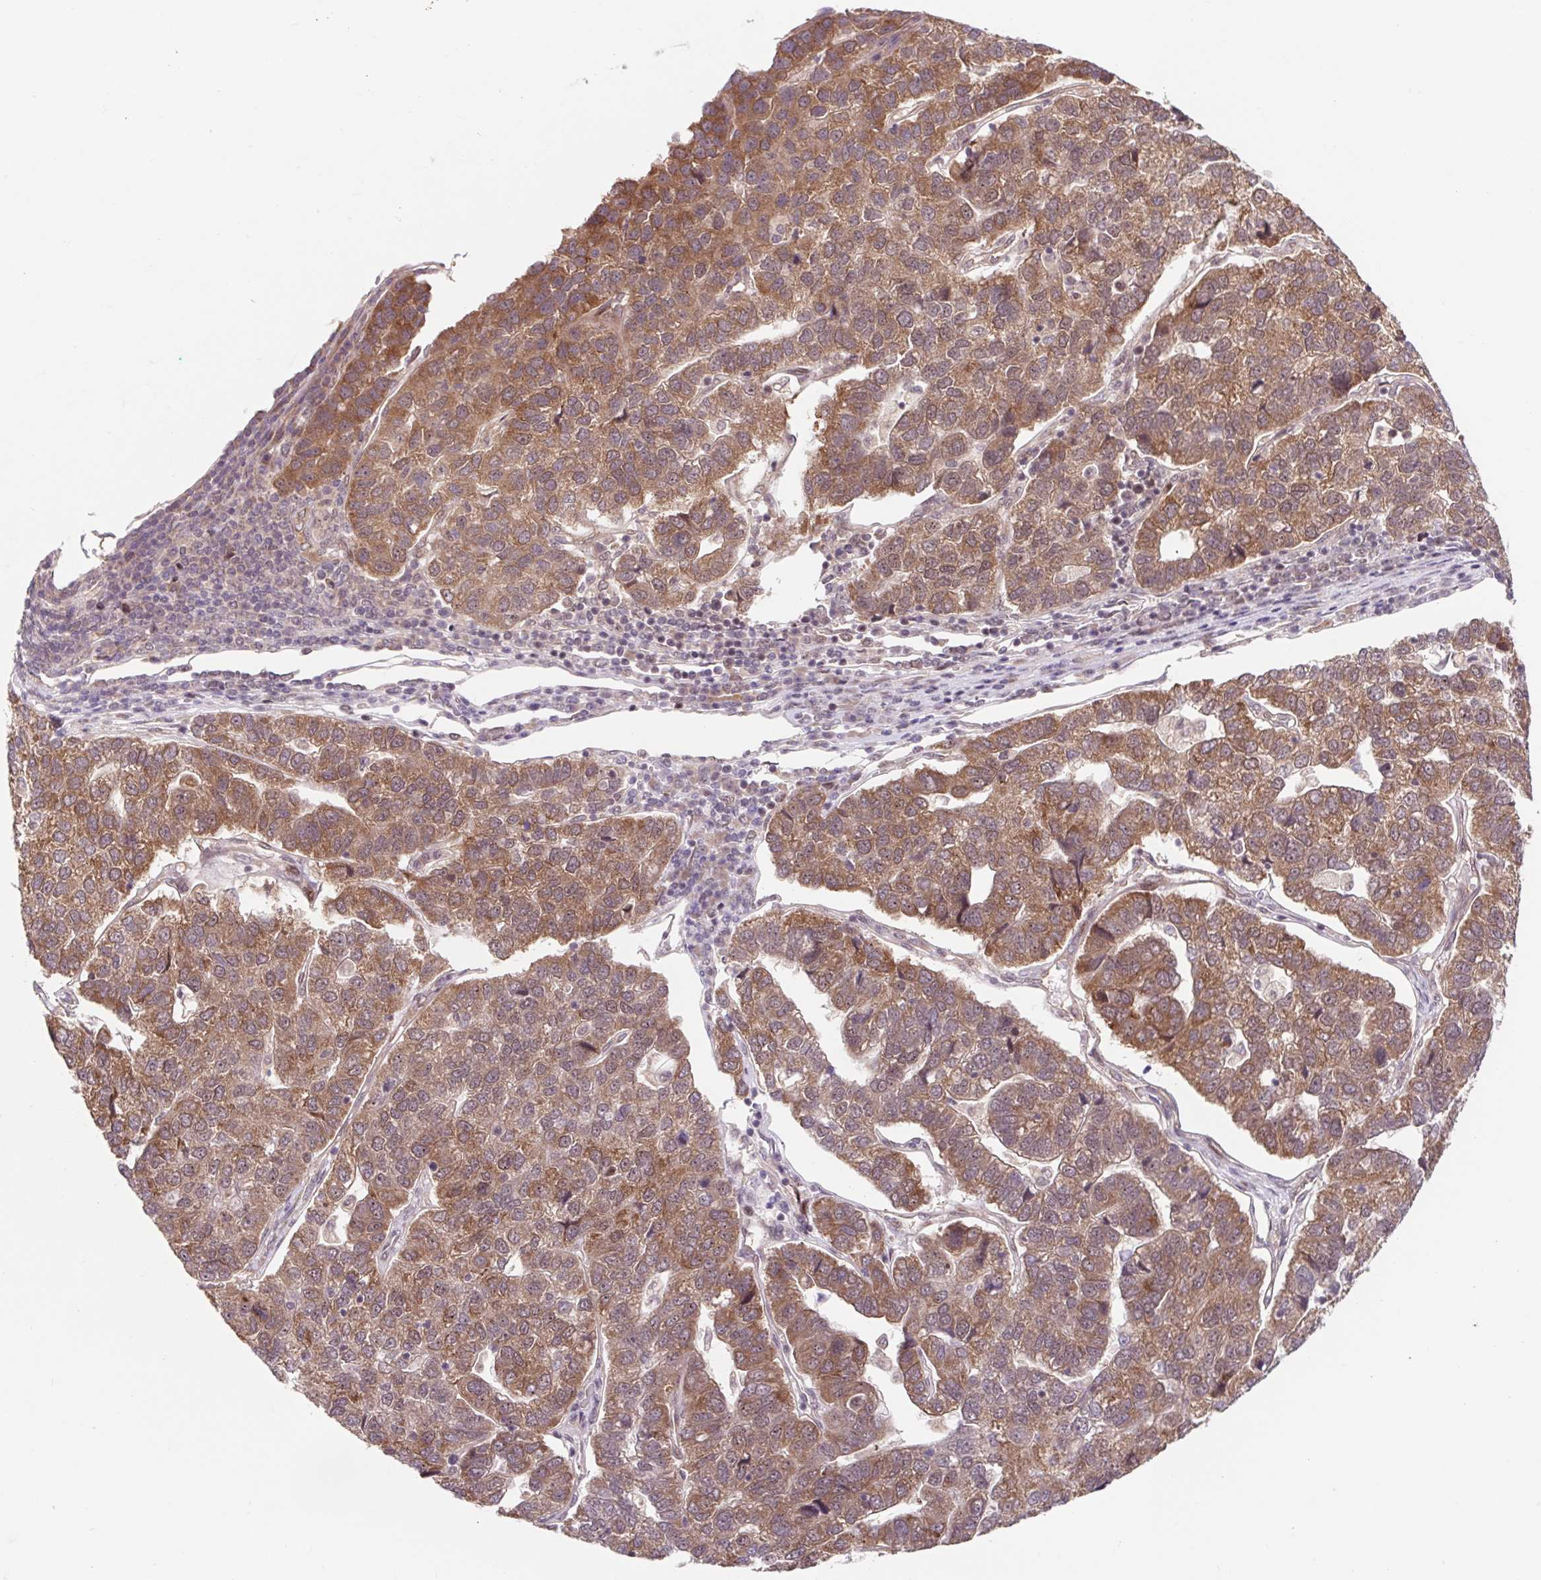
{"staining": {"intensity": "moderate", "quantity": ">75%", "location": "cytoplasmic/membranous,nuclear"}, "tissue": "pancreatic cancer", "cell_type": "Tumor cells", "image_type": "cancer", "snomed": [{"axis": "morphology", "description": "Adenocarcinoma, NOS"}, {"axis": "topography", "description": "Pancreas"}], "caption": "This image exhibits pancreatic cancer (adenocarcinoma) stained with IHC to label a protein in brown. The cytoplasmic/membranous and nuclear of tumor cells show moderate positivity for the protein. Nuclei are counter-stained blue.", "gene": "HFE", "patient": {"sex": "female", "age": 61}}